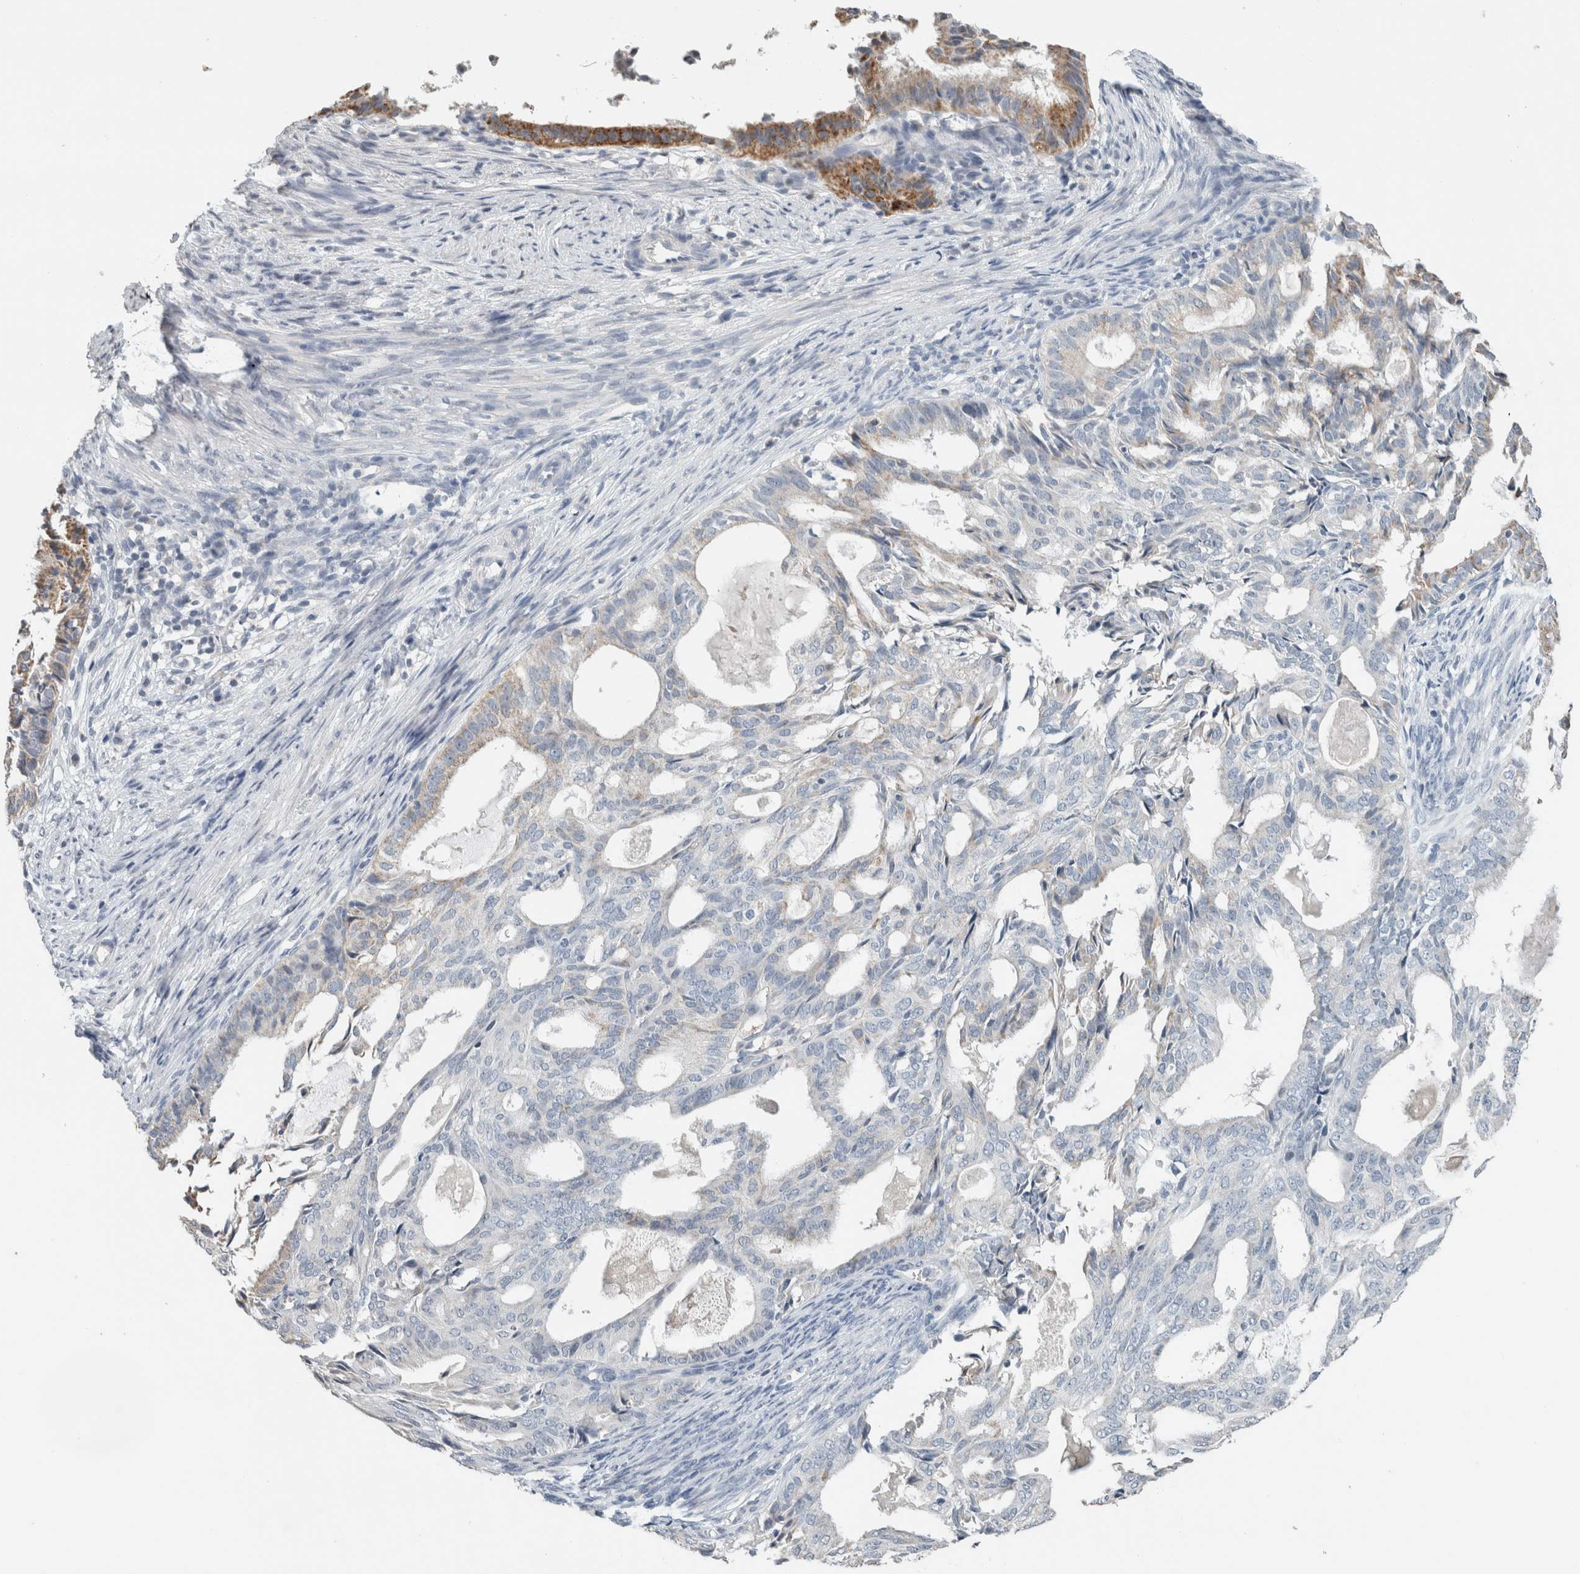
{"staining": {"intensity": "moderate", "quantity": "<25%", "location": "cytoplasmic/membranous"}, "tissue": "endometrial cancer", "cell_type": "Tumor cells", "image_type": "cancer", "snomed": [{"axis": "morphology", "description": "Adenocarcinoma, NOS"}, {"axis": "topography", "description": "Endometrium"}], "caption": "Protein staining reveals moderate cytoplasmic/membranous expression in about <25% of tumor cells in endometrial cancer (adenocarcinoma).", "gene": "CRAT", "patient": {"sex": "female", "age": 58}}